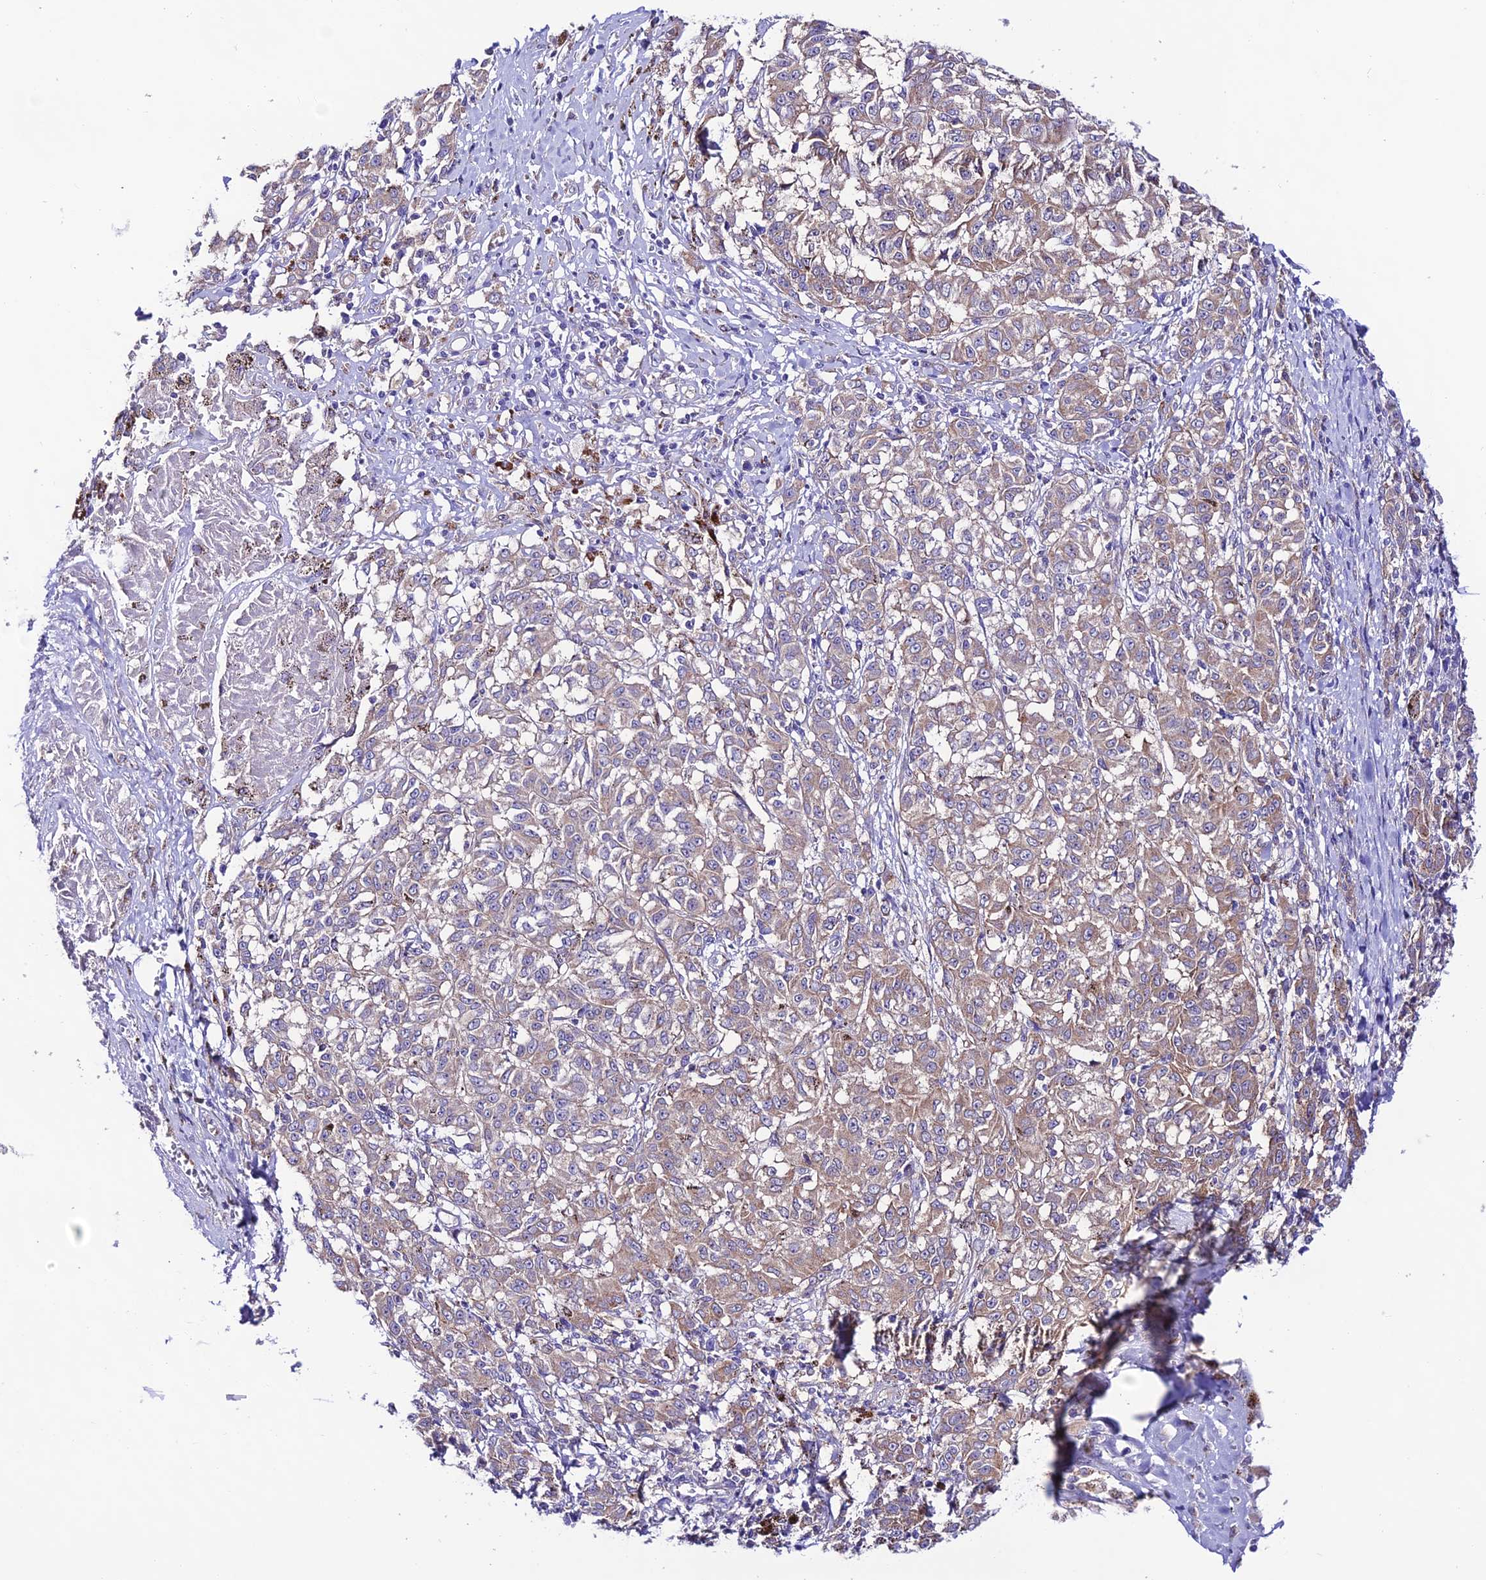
{"staining": {"intensity": "weak", "quantity": "25%-75%", "location": "cytoplasmic/membranous"}, "tissue": "melanoma", "cell_type": "Tumor cells", "image_type": "cancer", "snomed": [{"axis": "morphology", "description": "Malignant melanoma, NOS"}, {"axis": "topography", "description": "Skin"}], "caption": "Protein expression analysis of human melanoma reveals weak cytoplasmic/membranous staining in approximately 25%-75% of tumor cells.", "gene": "LACTB2", "patient": {"sex": "female", "age": 72}}